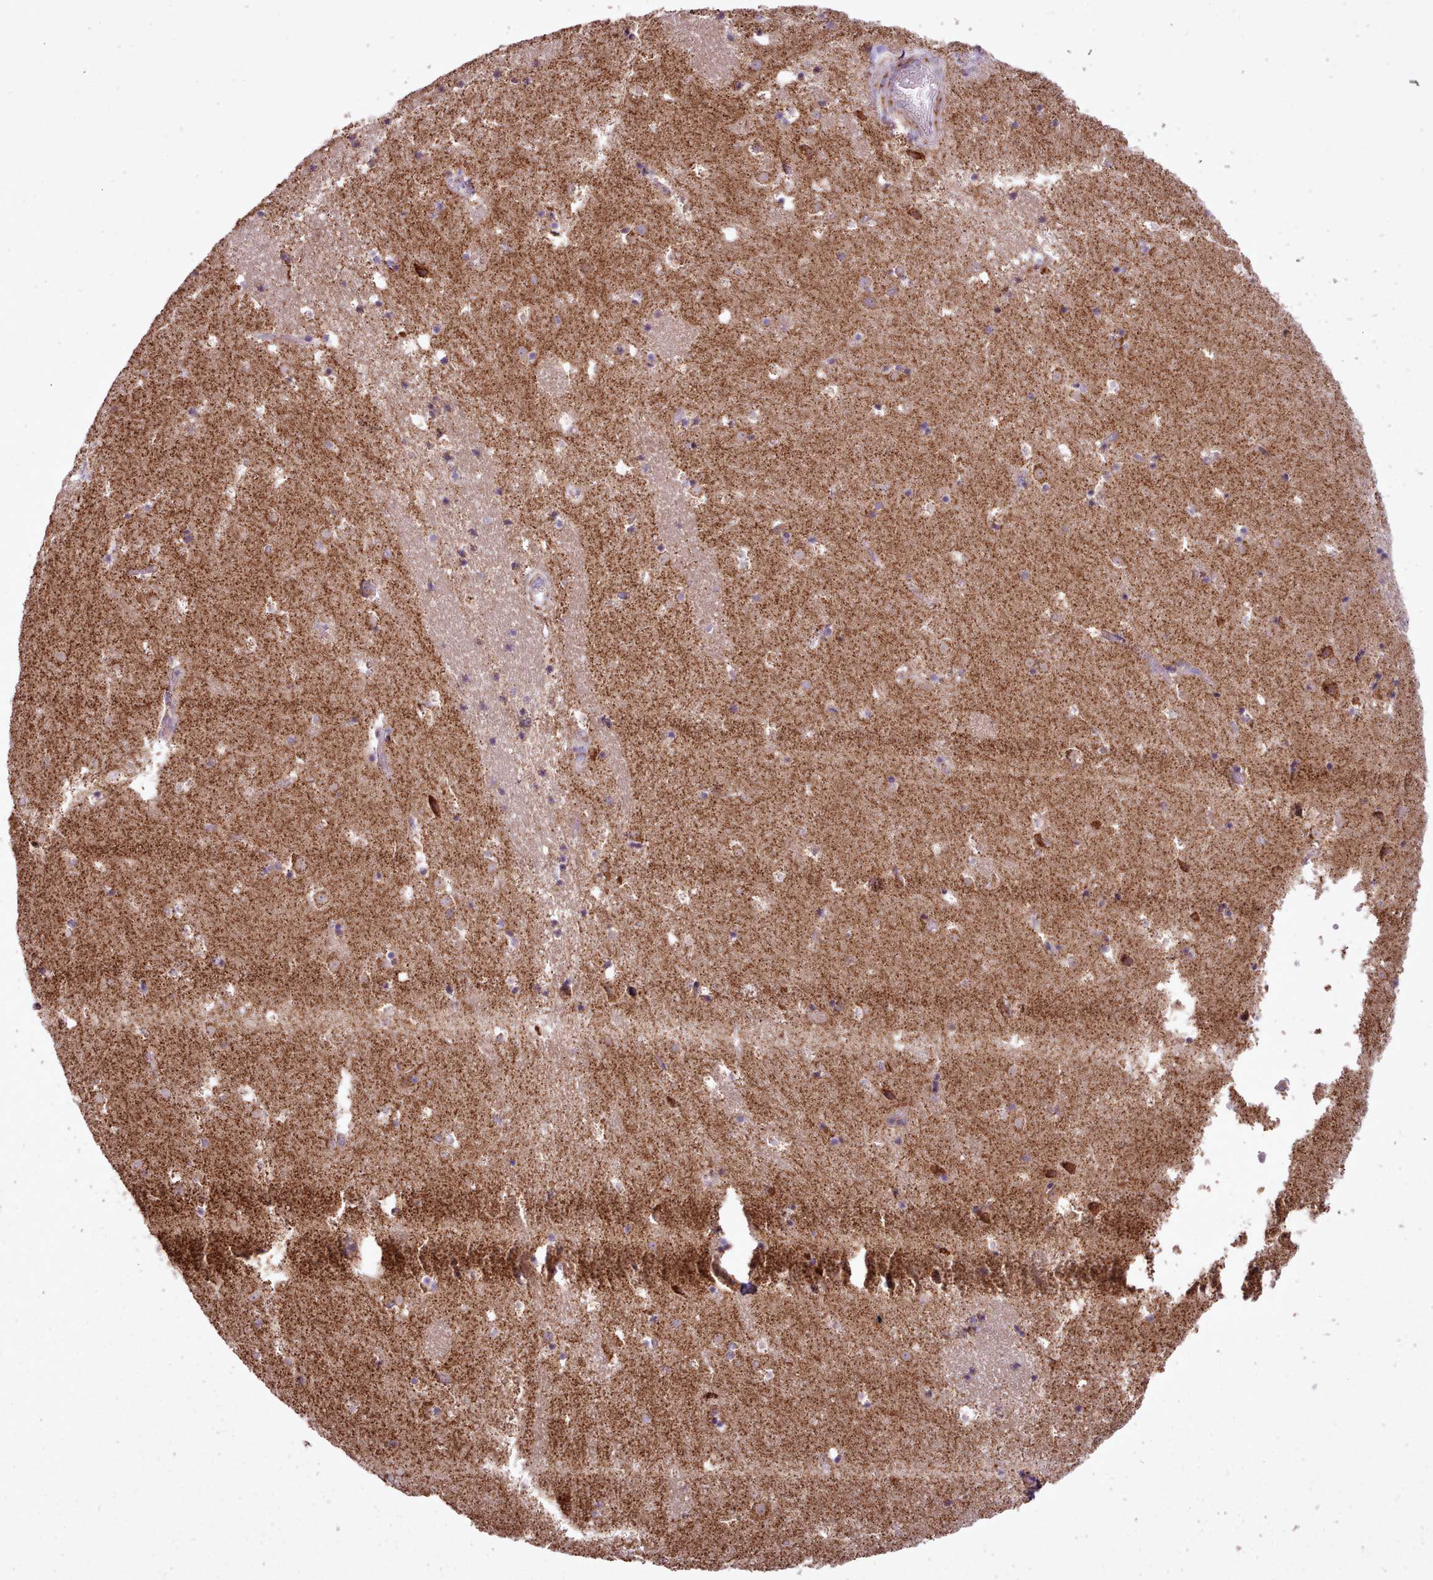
{"staining": {"intensity": "strong", "quantity": "<25%", "location": "cytoplasmic/membranous"}, "tissue": "caudate", "cell_type": "Glial cells", "image_type": "normal", "snomed": [{"axis": "morphology", "description": "Normal tissue, NOS"}, {"axis": "topography", "description": "Lateral ventricle wall"}], "caption": "Immunohistochemical staining of benign caudate reveals <25% levels of strong cytoplasmic/membranous protein positivity in about <25% of glial cells. (DAB (3,3'-diaminobenzidine) IHC with brightfield microscopy, high magnification).", "gene": "LIN7C", "patient": {"sex": "male", "age": 25}}